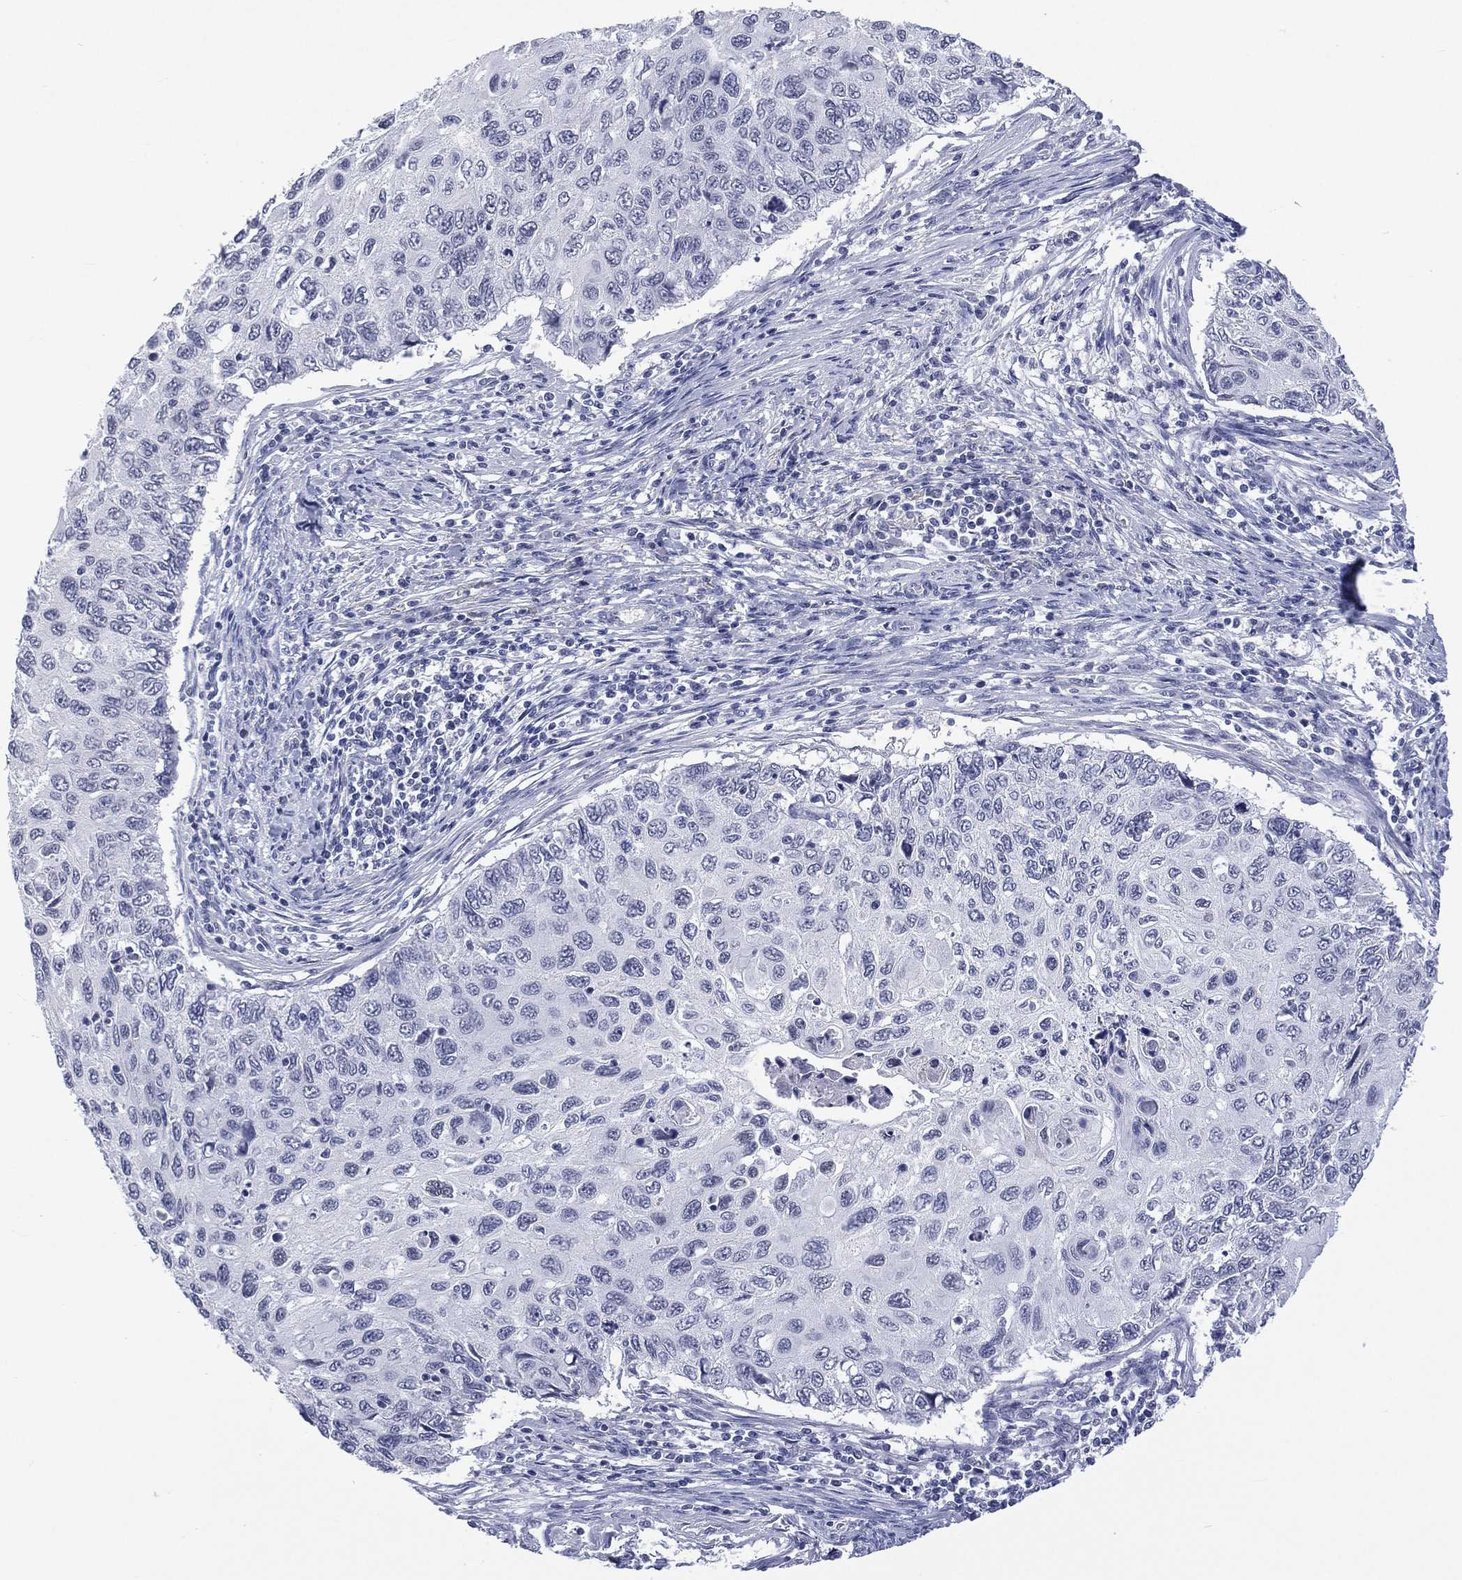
{"staining": {"intensity": "negative", "quantity": "none", "location": "none"}, "tissue": "cervical cancer", "cell_type": "Tumor cells", "image_type": "cancer", "snomed": [{"axis": "morphology", "description": "Squamous cell carcinoma, NOS"}, {"axis": "topography", "description": "Cervix"}], "caption": "Immunohistochemistry (IHC) of cervical squamous cell carcinoma shows no expression in tumor cells.", "gene": "SSX1", "patient": {"sex": "female", "age": 70}}